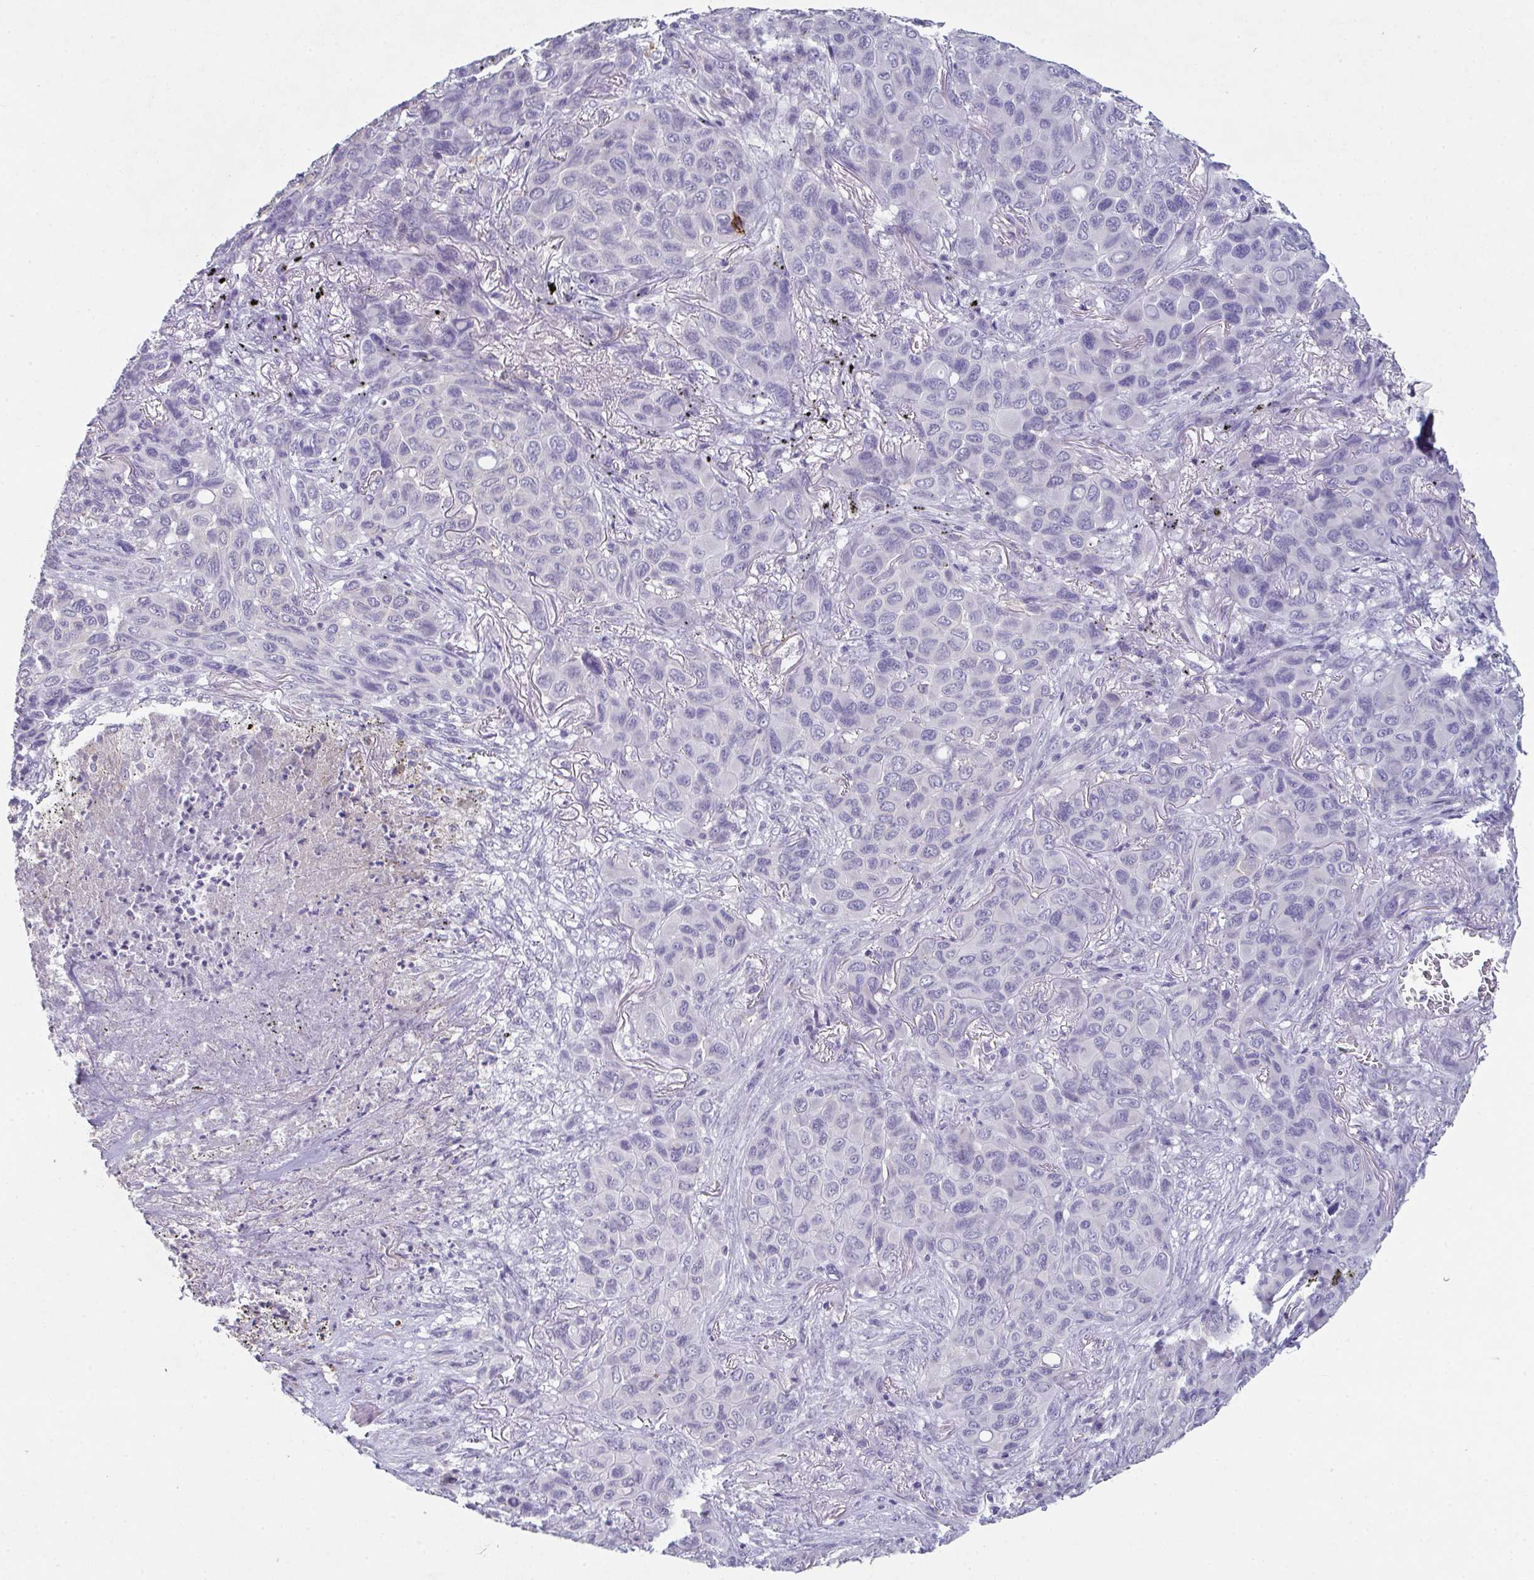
{"staining": {"intensity": "negative", "quantity": "none", "location": "none"}, "tissue": "melanoma", "cell_type": "Tumor cells", "image_type": "cancer", "snomed": [{"axis": "morphology", "description": "Malignant melanoma, Metastatic site"}, {"axis": "topography", "description": "Lung"}], "caption": "IHC of malignant melanoma (metastatic site) reveals no positivity in tumor cells.", "gene": "ADAM21", "patient": {"sex": "male", "age": 48}}